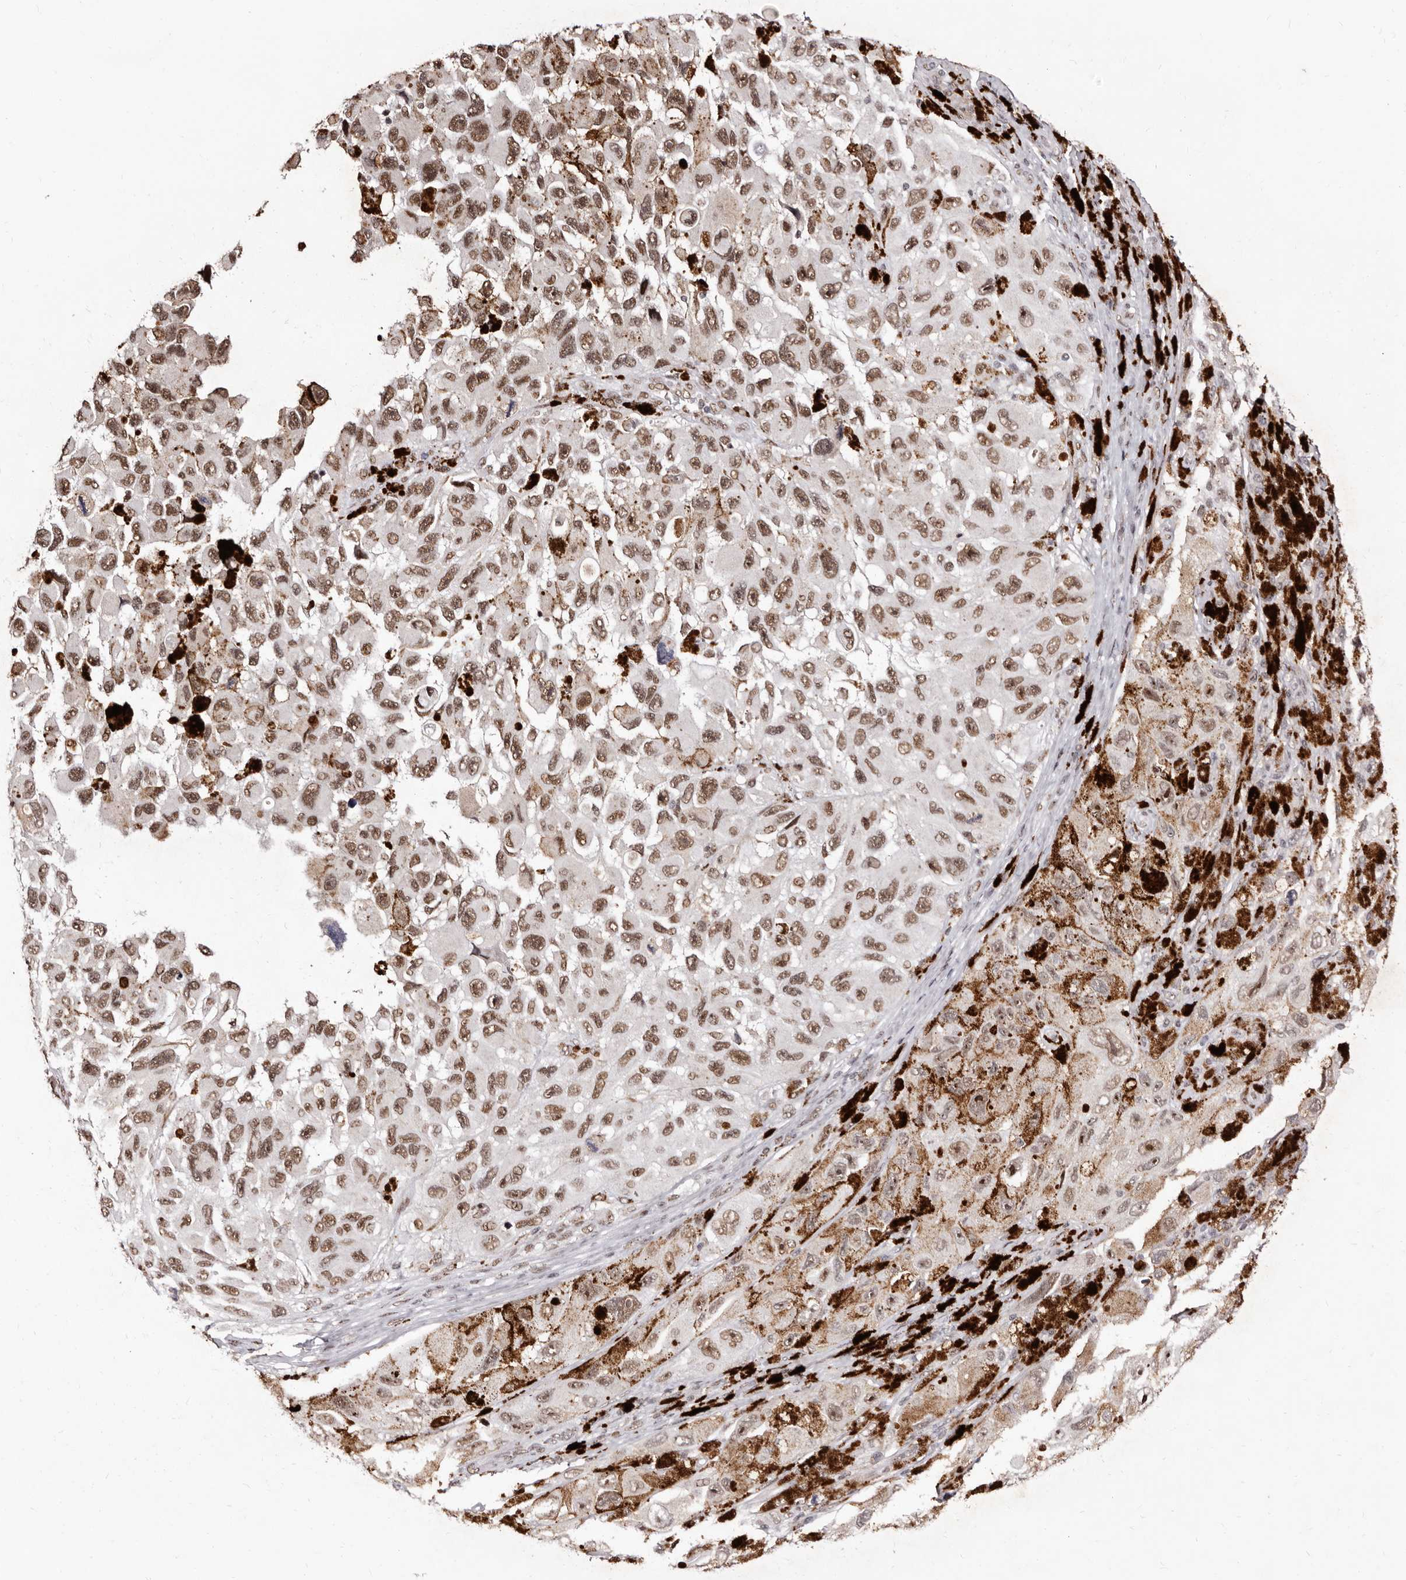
{"staining": {"intensity": "moderate", "quantity": ">75%", "location": "nuclear"}, "tissue": "melanoma", "cell_type": "Tumor cells", "image_type": "cancer", "snomed": [{"axis": "morphology", "description": "Malignant melanoma, NOS"}, {"axis": "topography", "description": "Skin"}], "caption": "There is medium levels of moderate nuclear positivity in tumor cells of malignant melanoma, as demonstrated by immunohistochemical staining (brown color).", "gene": "ANAPC11", "patient": {"sex": "female", "age": 73}}